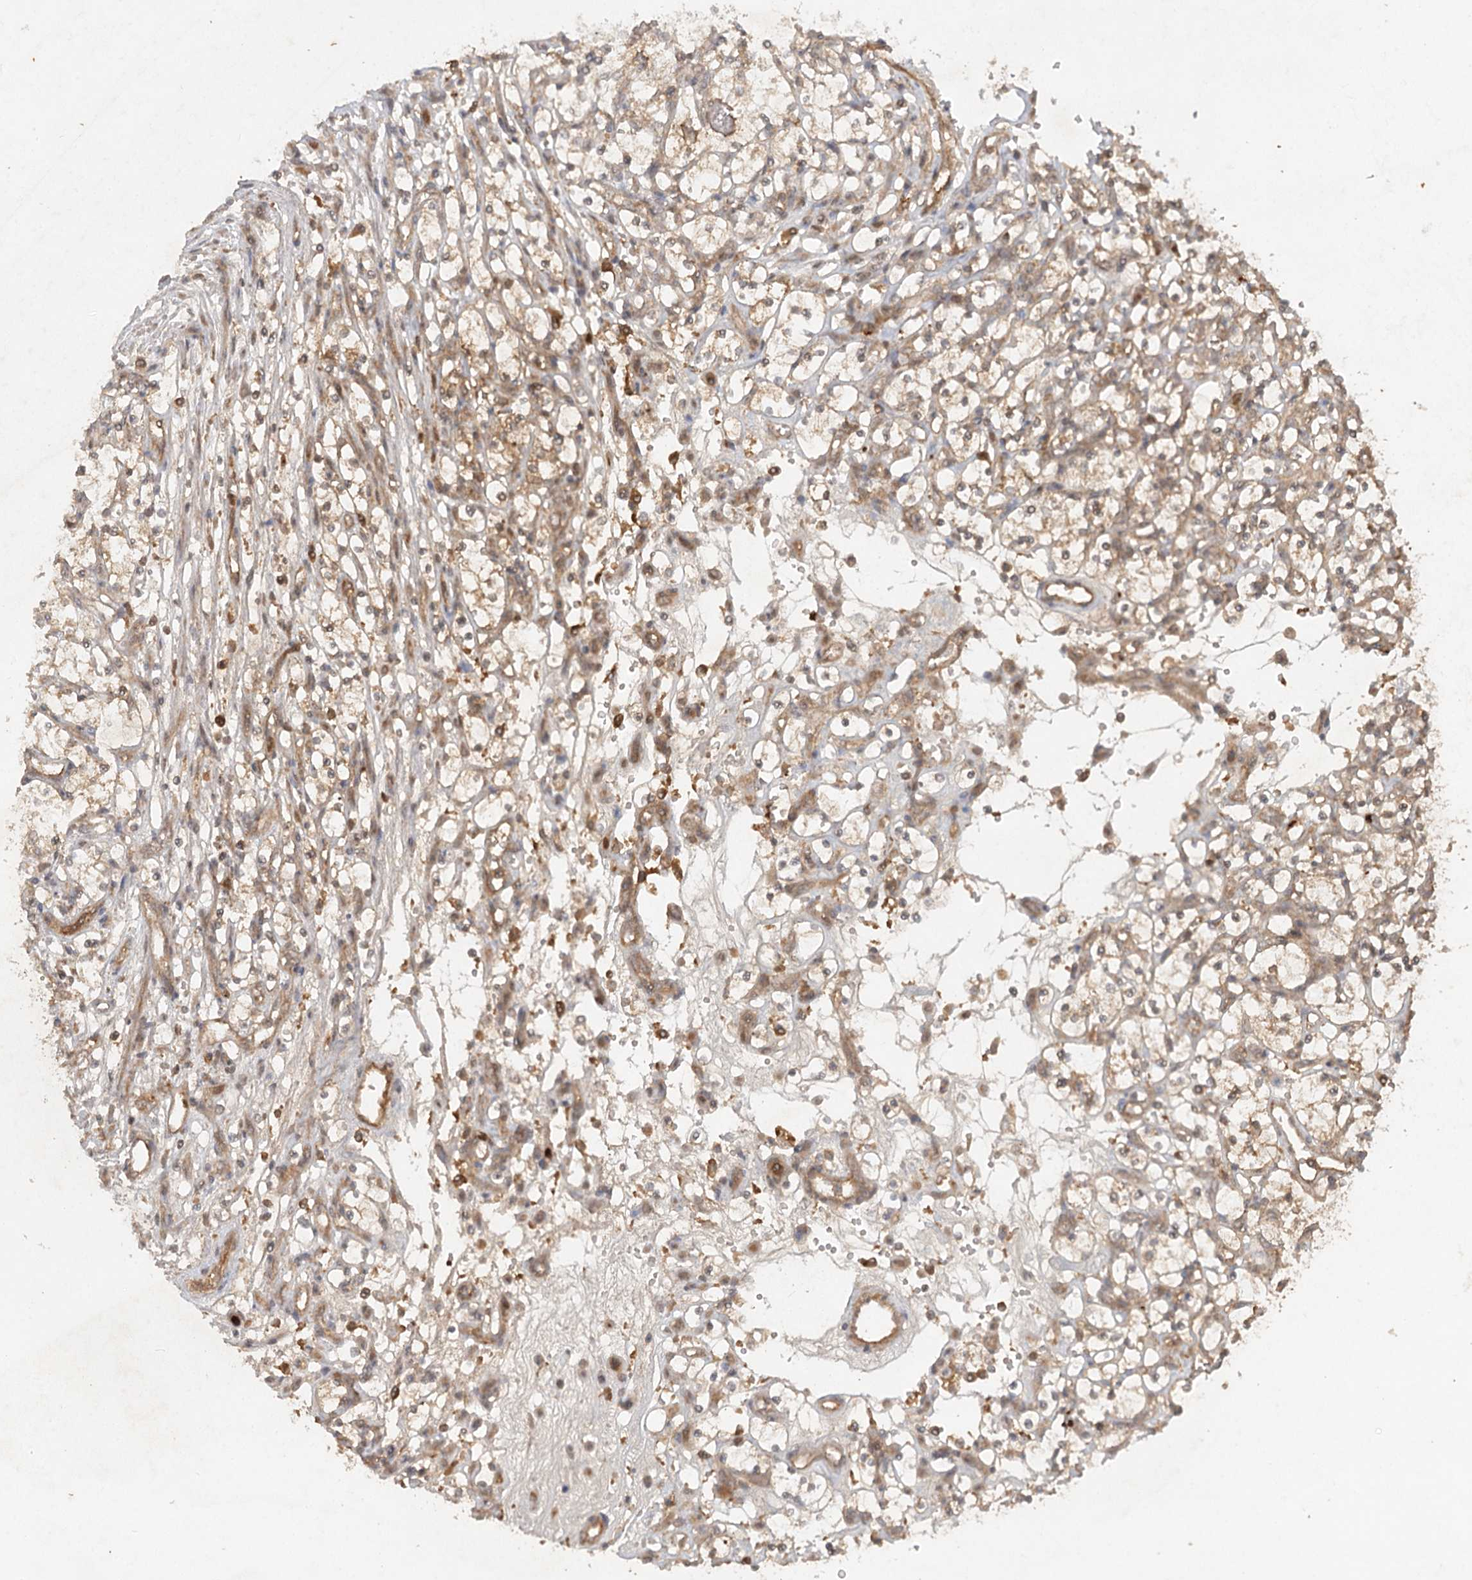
{"staining": {"intensity": "weak", "quantity": ">75%", "location": "cytoplasmic/membranous"}, "tissue": "renal cancer", "cell_type": "Tumor cells", "image_type": "cancer", "snomed": [{"axis": "morphology", "description": "Adenocarcinoma, NOS"}, {"axis": "topography", "description": "Kidney"}], "caption": "About >75% of tumor cells in human renal cancer (adenocarcinoma) exhibit weak cytoplasmic/membranous protein positivity as visualized by brown immunohistochemical staining.", "gene": "ARL13A", "patient": {"sex": "female", "age": 69}}